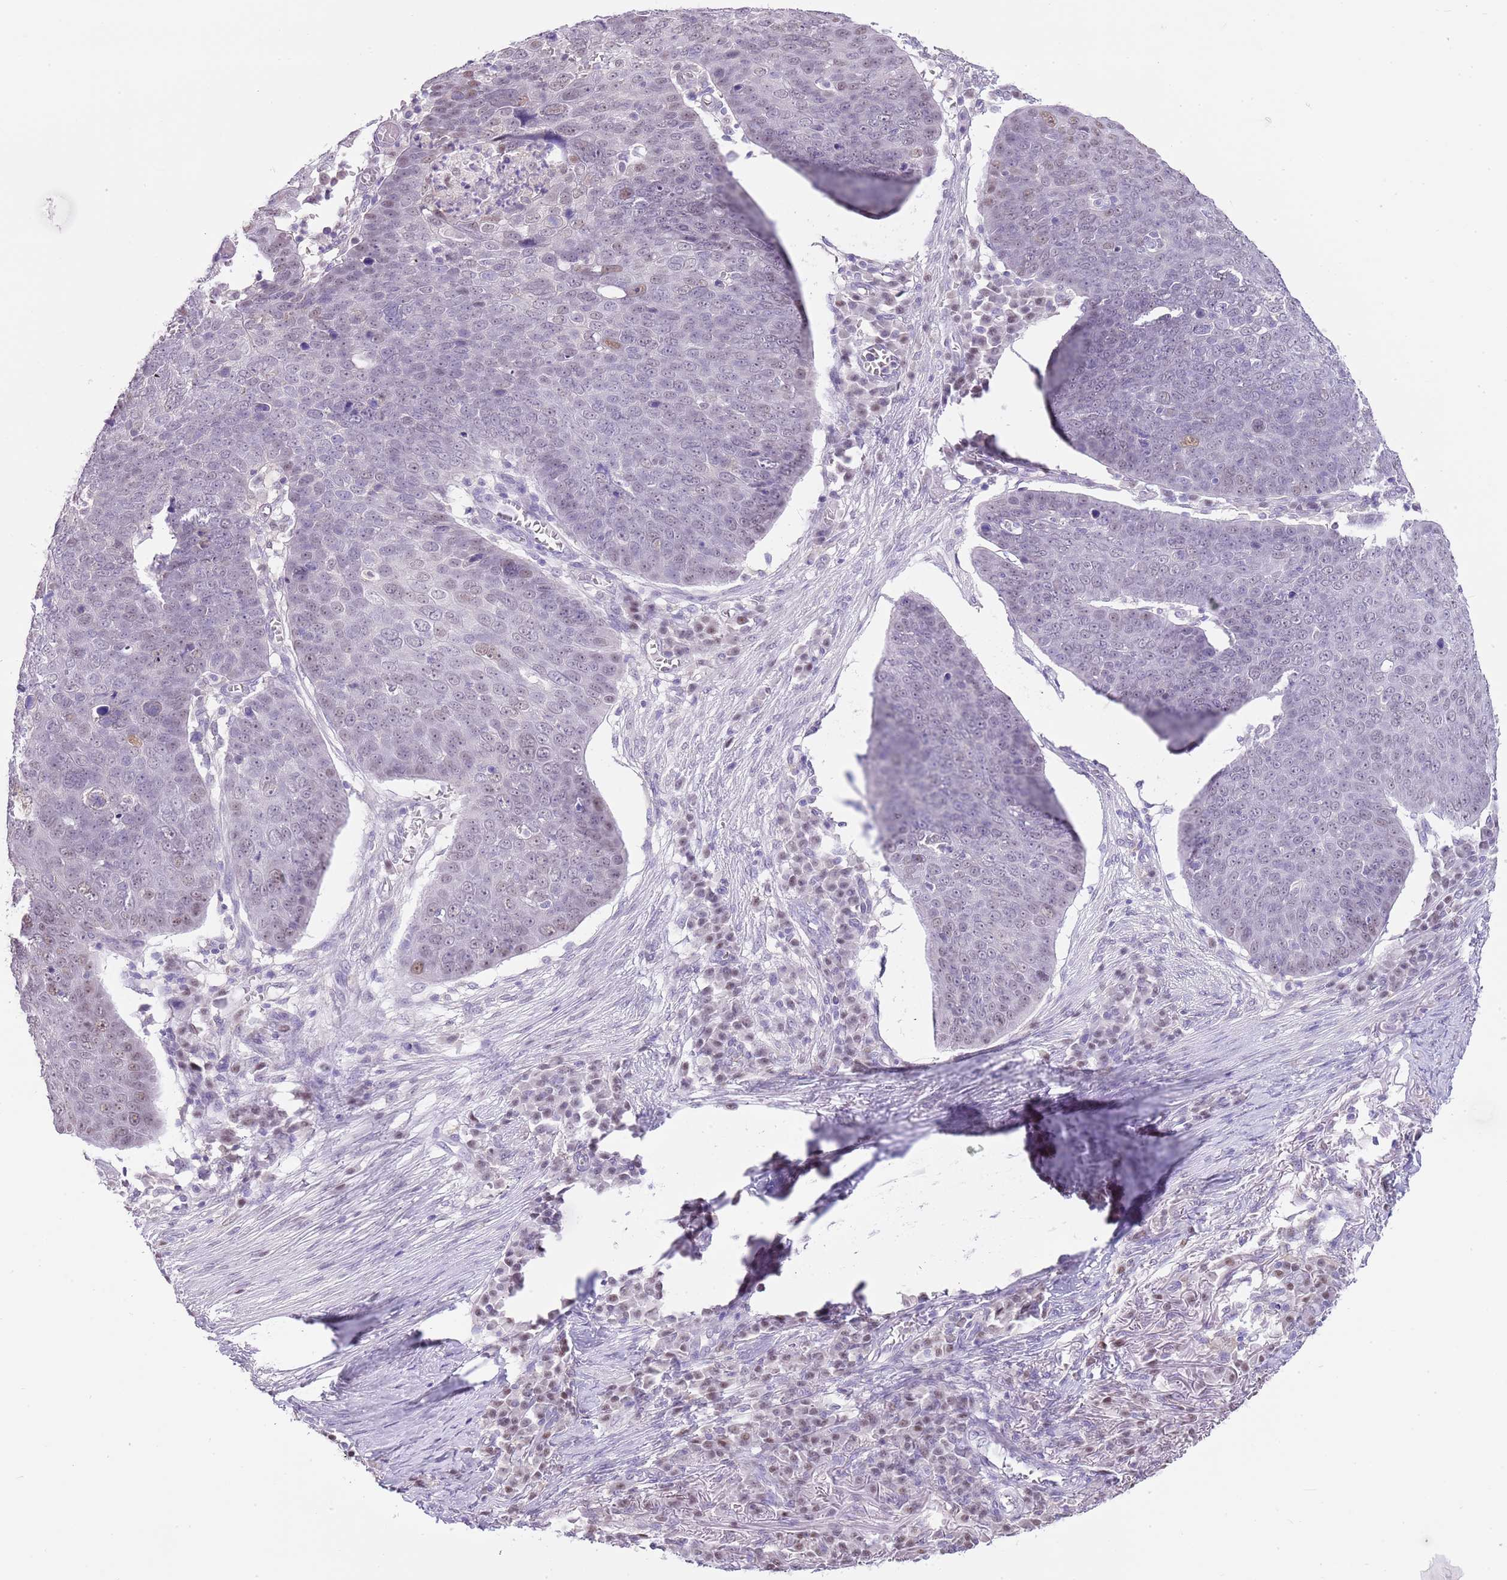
{"staining": {"intensity": "weak", "quantity": "<25%", "location": "nuclear"}, "tissue": "skin cancer", "cell_type": "Tumor cells", "image_type": "cancer", "snomed": [{"axis": "morphology", "description": "Squamous cell carcinoma, NOS"}, {"axis": "topography", "description": "Skin"}], "caption": "This micrograph is of skin cancer (squamous cell carcinoma) stained with immunohistochemistry (IHC) to label a protein in brown with the nuclei are counter-stained blue. There is no positivity in tumor cells.", "gene": "PPP1R17", "patient": {"sex": "male", "age": 71}}